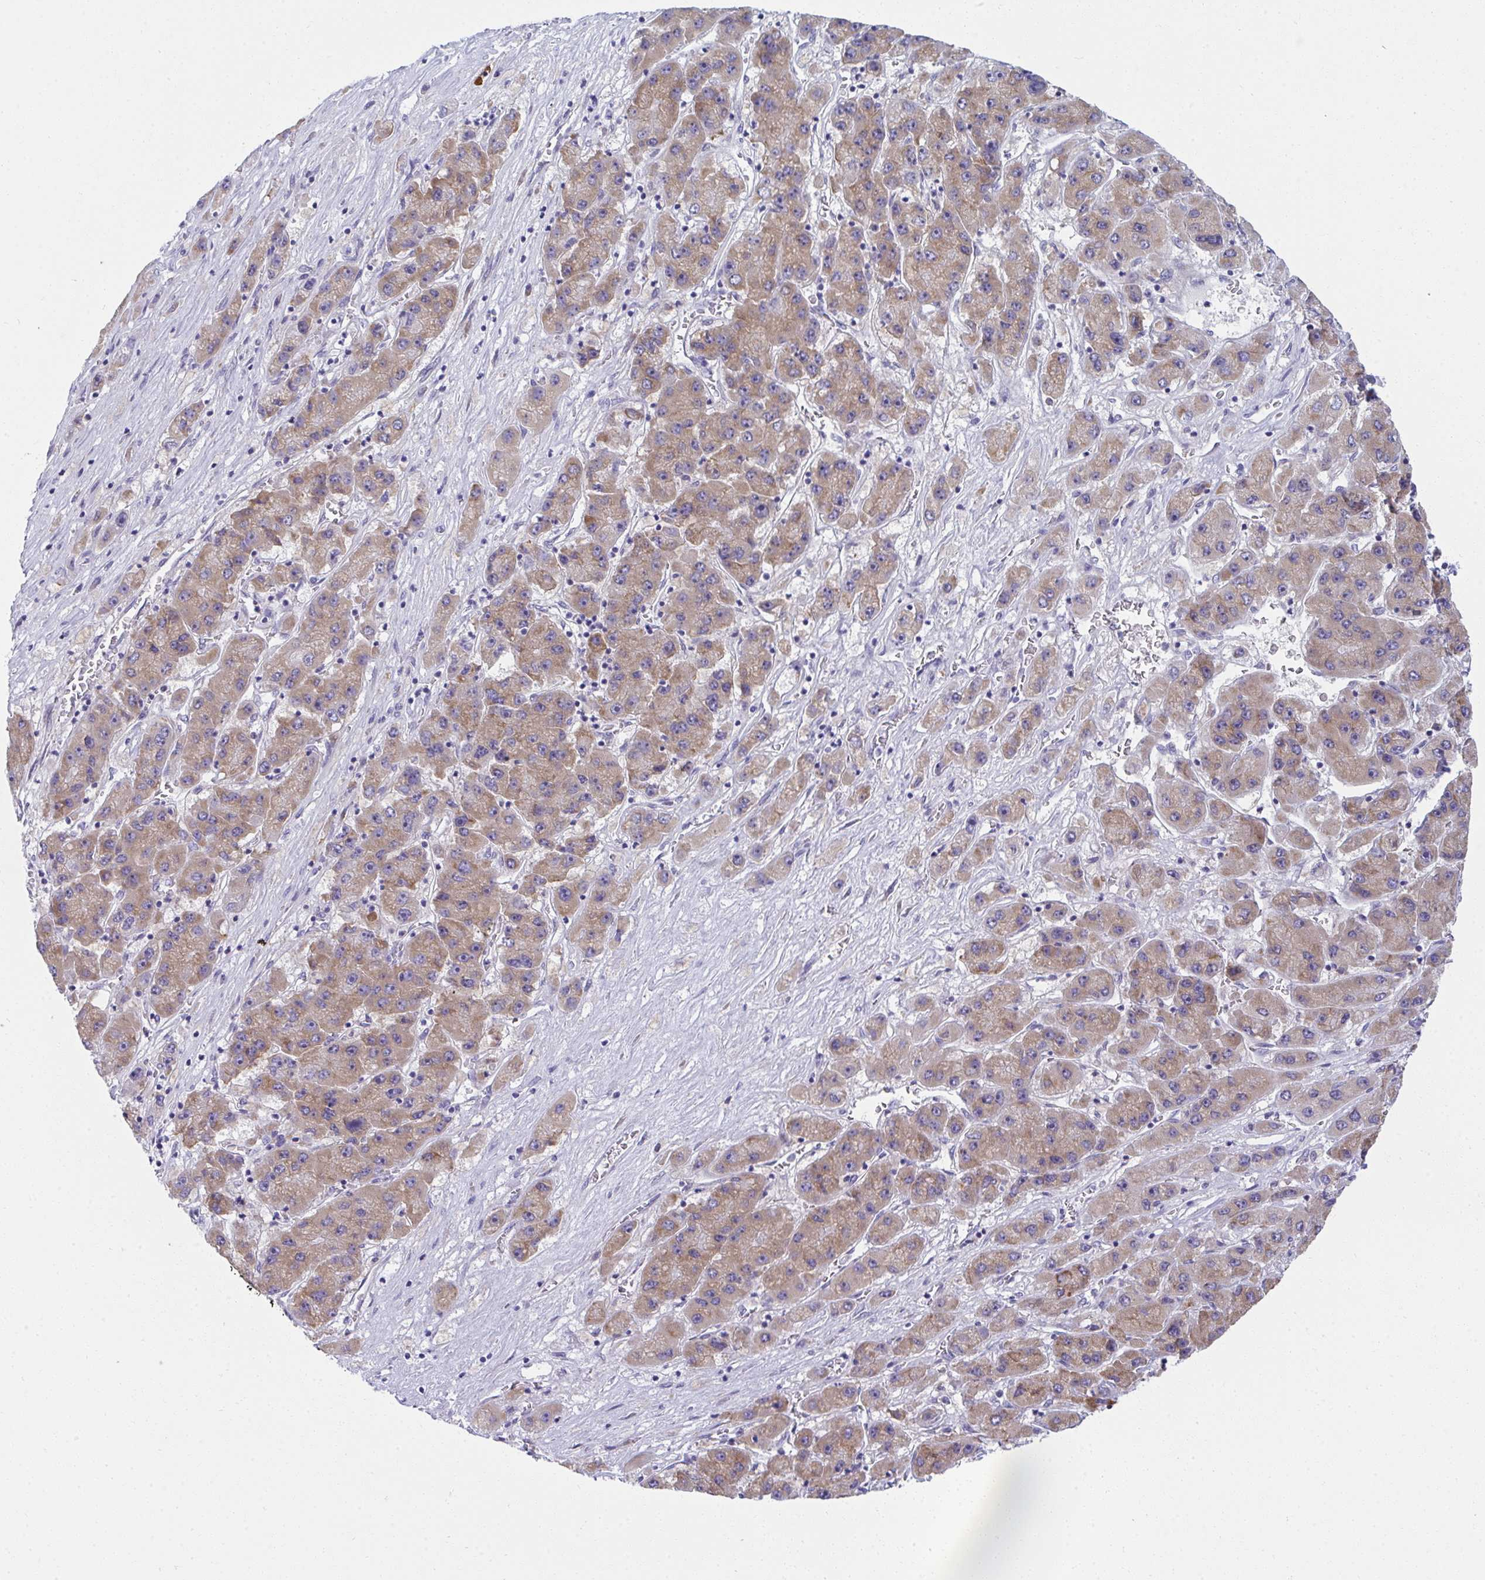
{"staining": {"intensity": "moderate", "quantity": ">75%", "location": "cytoplasmic/membranous"}, "tissue": "liver cancer", "cell_type": "Tumor cells", "image_type": "cancer", "snomed": [{"axis": "morphology", "description": "Carcinoma, Hepatocellular, NOS"}, {"axis": "topography", "description": "Liver"}], "caption": "Liver cancer (hepatocellular carcinoma) was stained to show a protein in brown. There is medium levels of moderate cytoplasmic/membranous expression in about >75% of tumor cells.", "gene": "FASLG", "patient": {"sex": "female", "age": 61}}